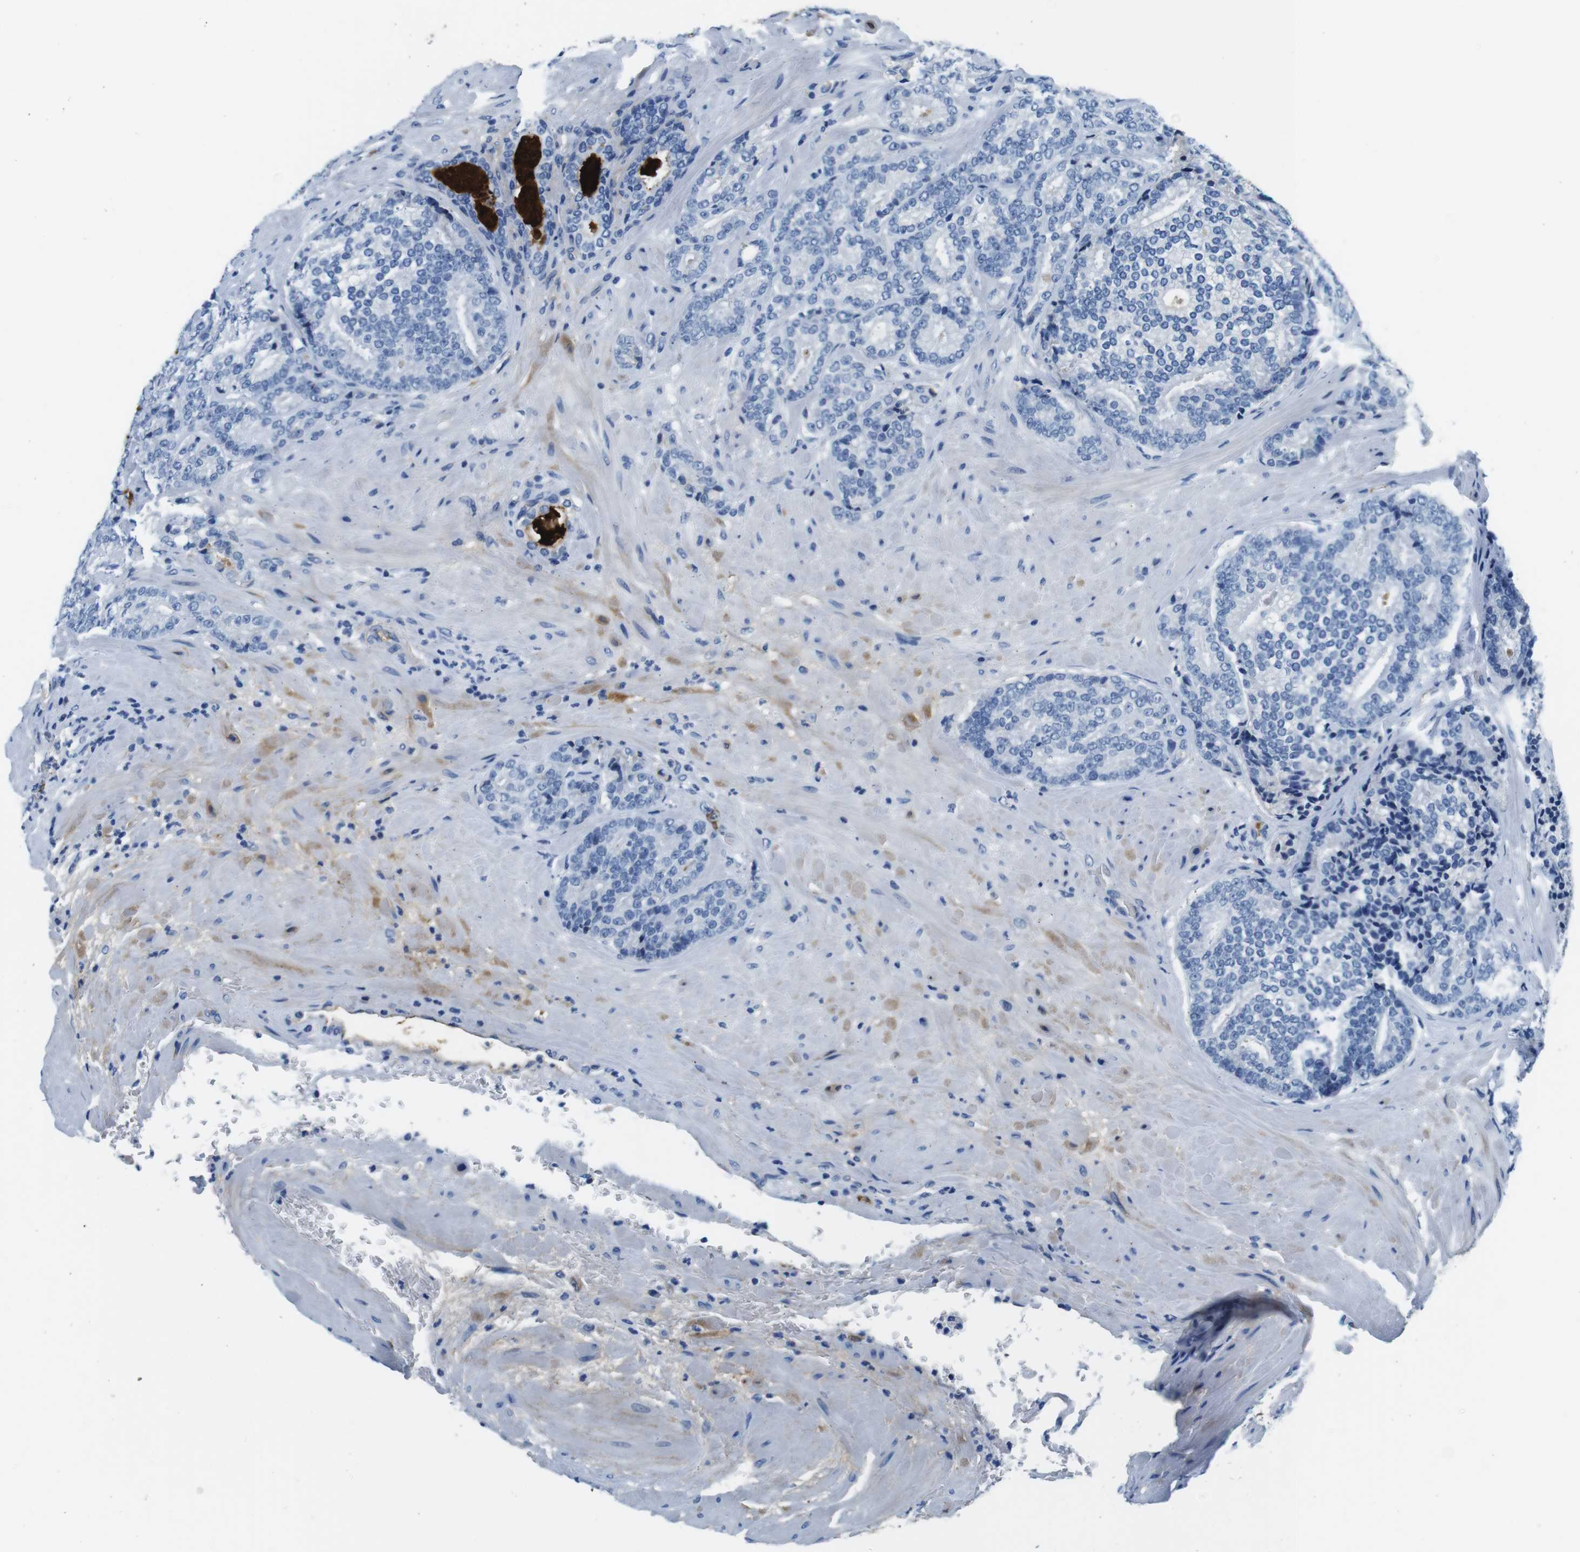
{"staining": {"intensity": "negative", "quantity": "none", "location": "none"}, "tissue": "prostate cancer", "cell_type": "Tumor cells", "image_type": "cancer", "snomed": [{"axis": "morphology", "description": "Adenocarcinoma, High grade"}, {"axis": "topography", "description": "Prostate"}], "caption": "Photomicrograph shows no significant protein staining in tumor cells of prostate cancer (high-grade adenocarcinoma). (DAB (3,3'-diaminobenzidine) immunohistochemistry (IHC) visualized using brightfield microscopy, high magnification).", "gene": "IGKC", "patient": {"sex": "male", "age": 61}}